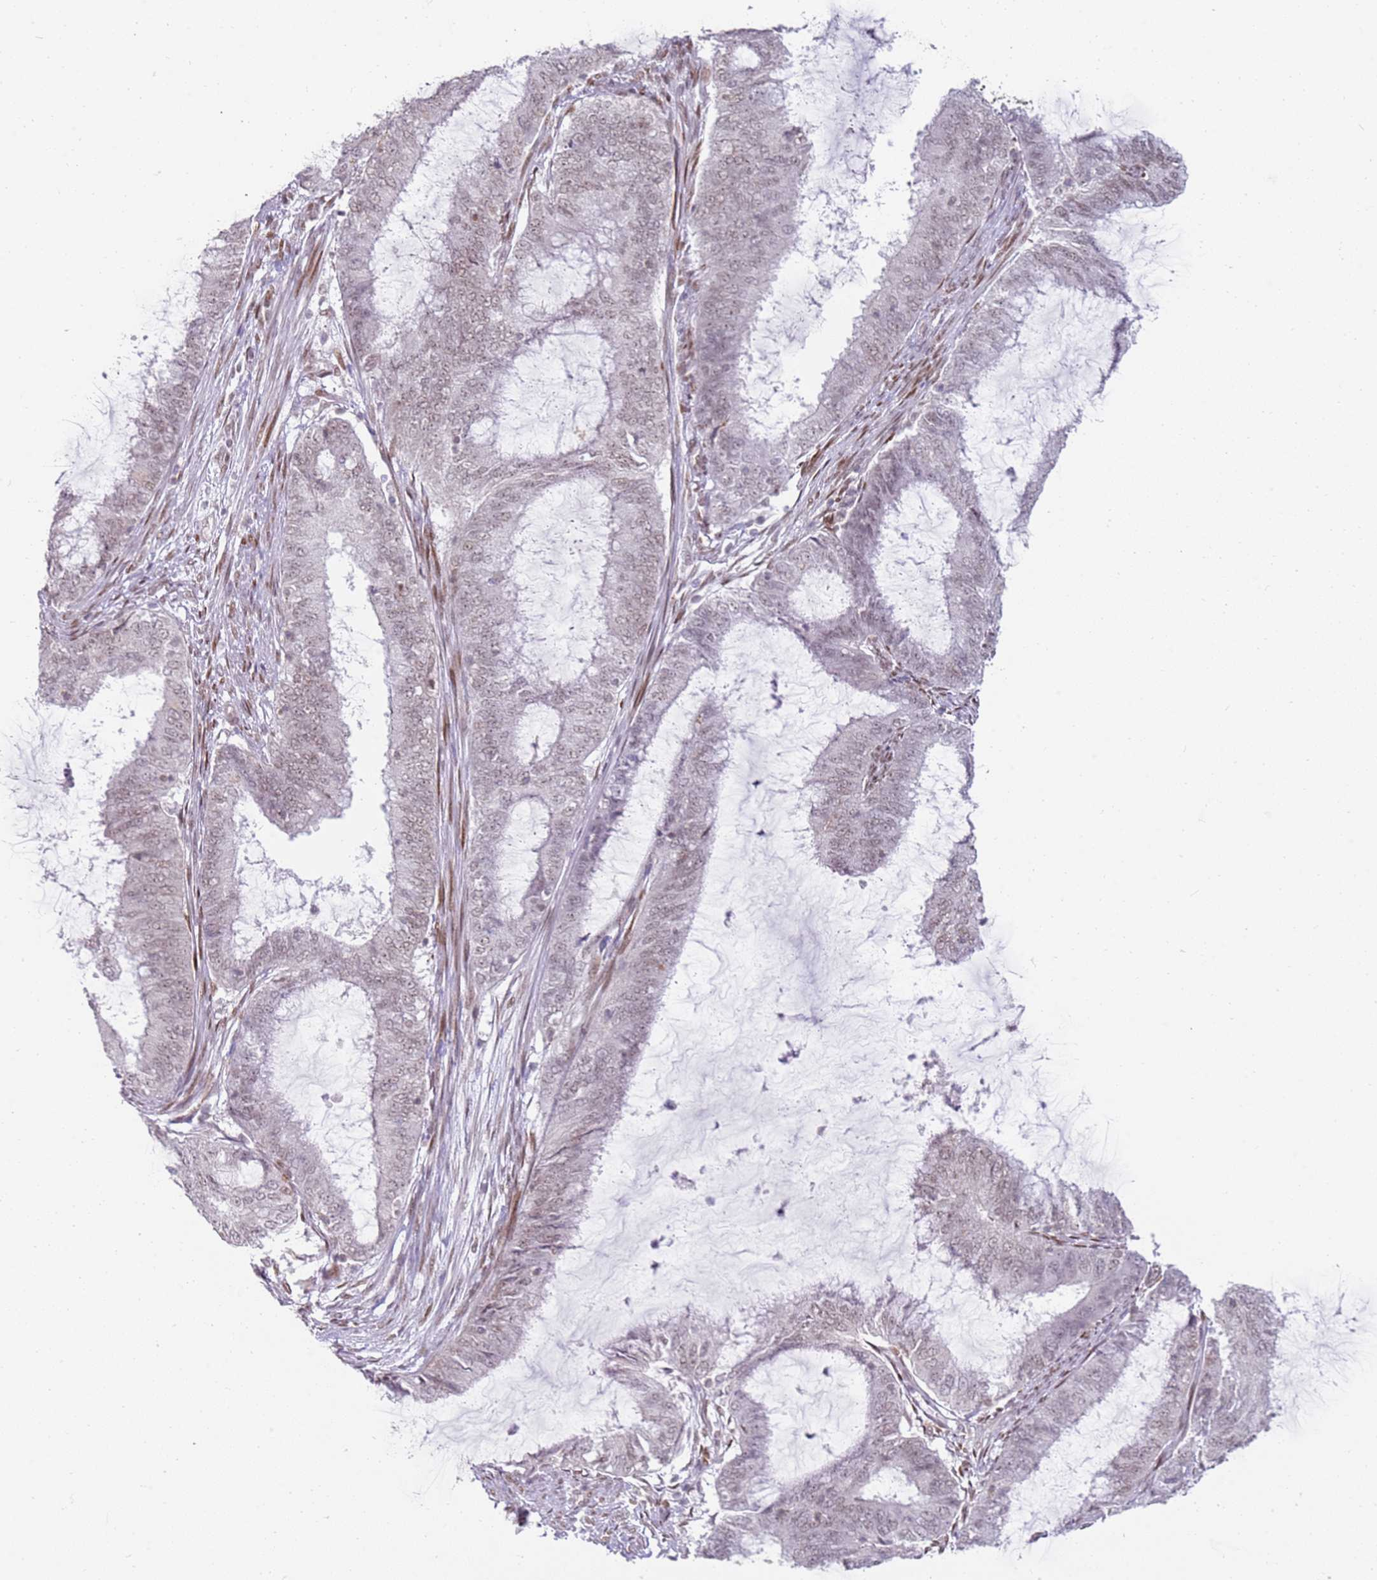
{"staining": {"intensity": "weak", "quantity": ">75%", "location": "nuclear"}, "tissue": "endometrial cancer", "cell_type": "Tumor cells", "image_type": "cancer", "snomed": [{"axis": "morphology", "description": "Adenocarcinoma, NOS"}, {"axis": "topography", "description": "Endometrium"}], "caption": "A brown stain shows weak nuclear staining of a protein in adenocarcinoma (endometrial) tumor cells. (Brightfield microscopy of DAB IHC at high magnification).", "gene": "PHC2", "patient": {"sex": "female", "age": 51}}